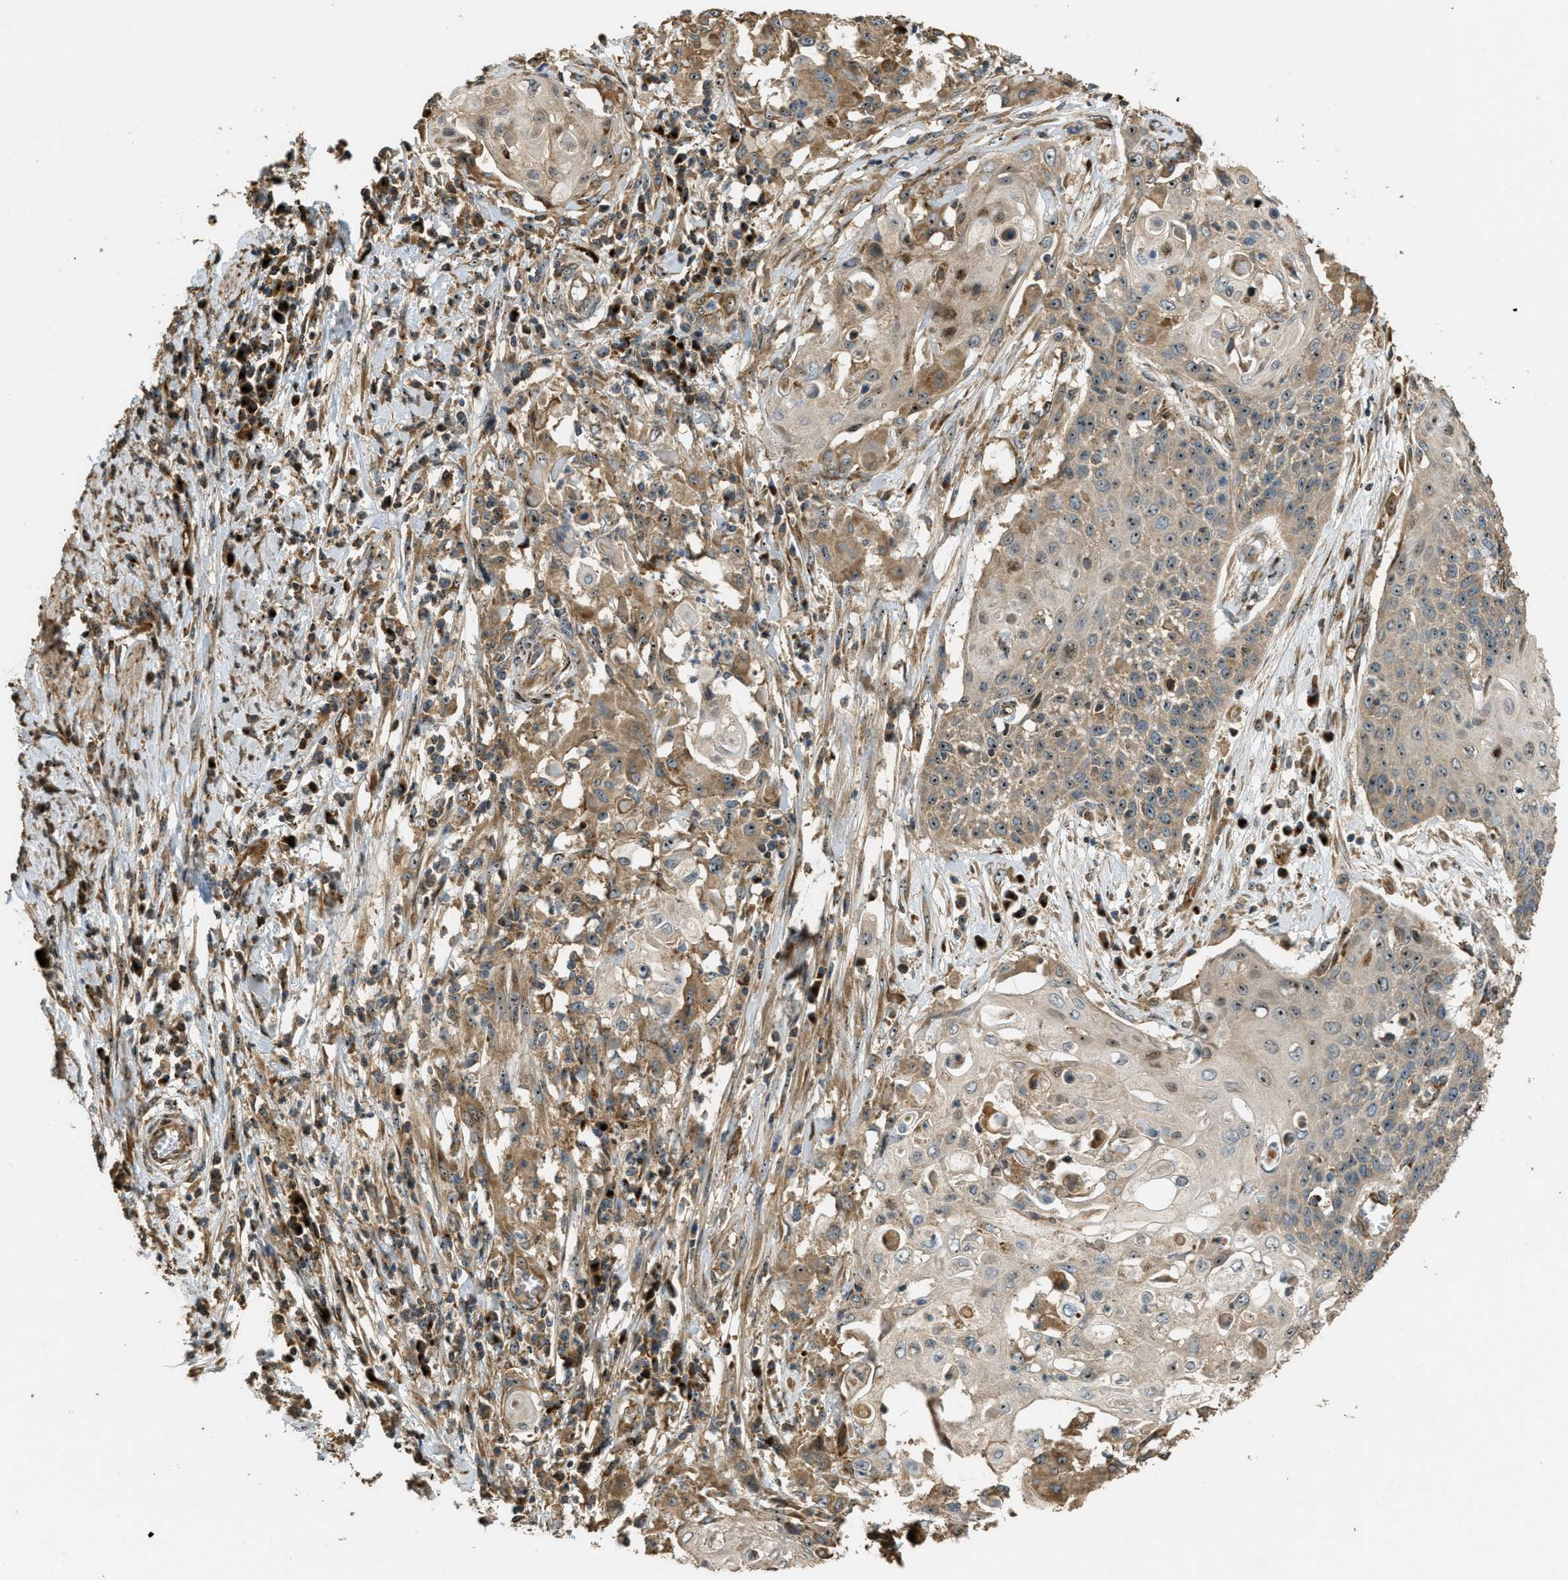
{"staining": {"intensity": "moderate", "quantity": ">75%", "location": "cytoplasmic/membranous,nuclear"}, "tissue": "cervical cancer", "cell_type": "Tumor cells", "image_type": "cancer", "snomed": [{"axis": "morphology", "description": "Squamous cell carcinoma, NOS"}, {"axis": "topography", "description": "Cervix"}], "caption": "IHC of human squamous cell carcinoma (cervical) exhibits medium levels of moderate cytoplasmic/membranous and nuclear expression in about >75% of tumor cells.", "gene": "LRP12", "patient": {"sex": "female", "age": 39}}